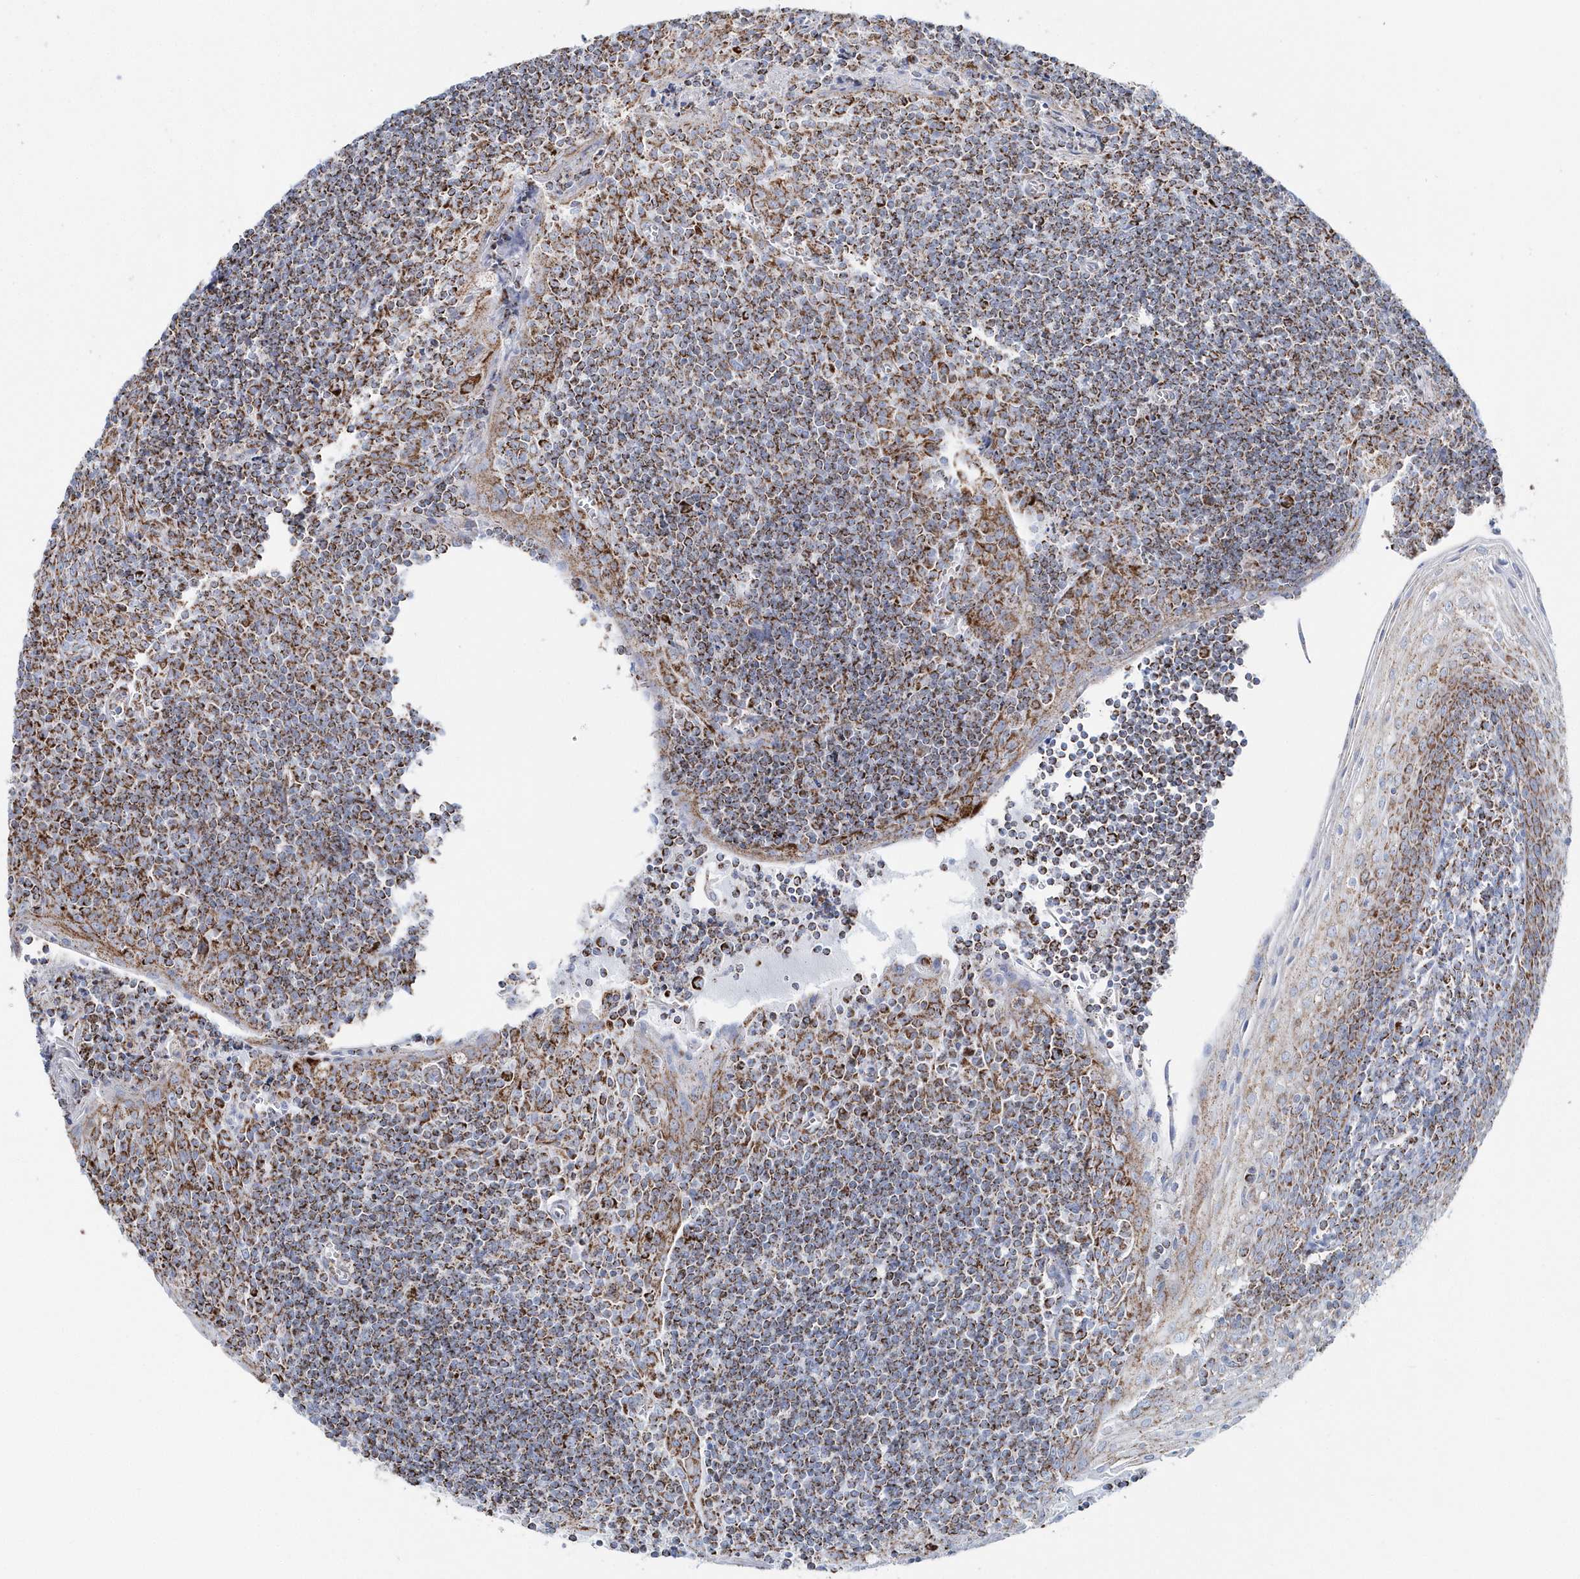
{"staining": {"intensity": "strong", "quantity": ">75%", "location": "cytoplasmic/membranous"}, "tissue": "tonsil", "cell_type": "Germinal center cells", "image_type": "normal", "snomed": [{"axis": "morphology", "description": "Normal tissue, NOS"}, {"axis": "topography", "description": "Tonsil"}], "caption": "Protein expression analysis of normal tonsil displays strong cytoplasmic/membranous positivity in about >75% of germinal center cells.", "gene": "TMCO6", "patient": {"sex": "male", "age": 27}}